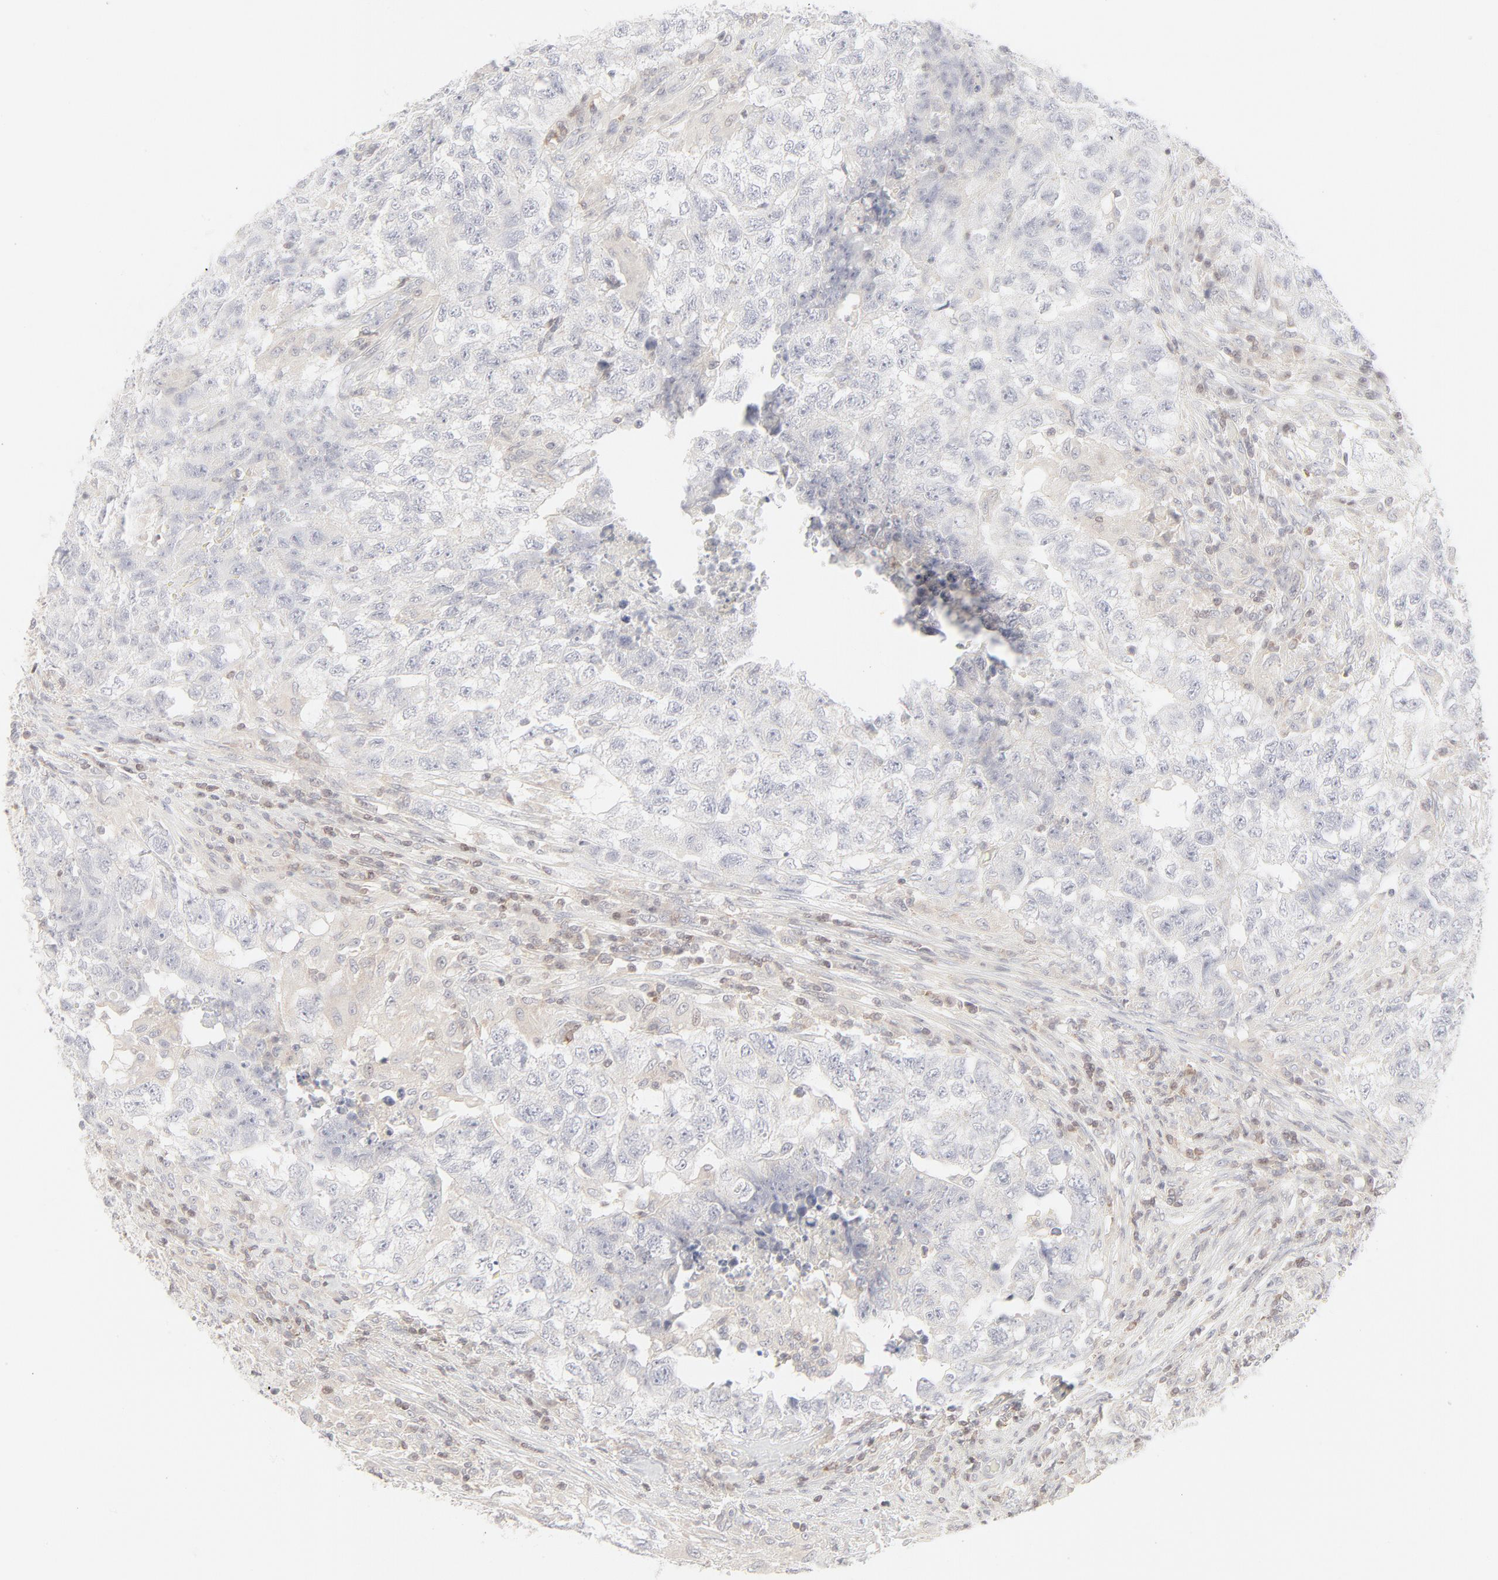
{"staining": {"intensity": "negative", "quantity": "none", "location": "none"}, "tissue": "testis cancer", "cell_type": "Tumor cells", "image_type": "cancer", "snomed": [{"axis": "morphology", "description": "Carcinoma, Embryonal, NOS"}, {"axis": "topography", "description": "Testis"}], "caption": "This is an immunohistochemistry micrograph of testis cancer. There is no expression in tumor cells.", "gene": "PRKCB", "patient": {"sex": "male", "age": 21}}